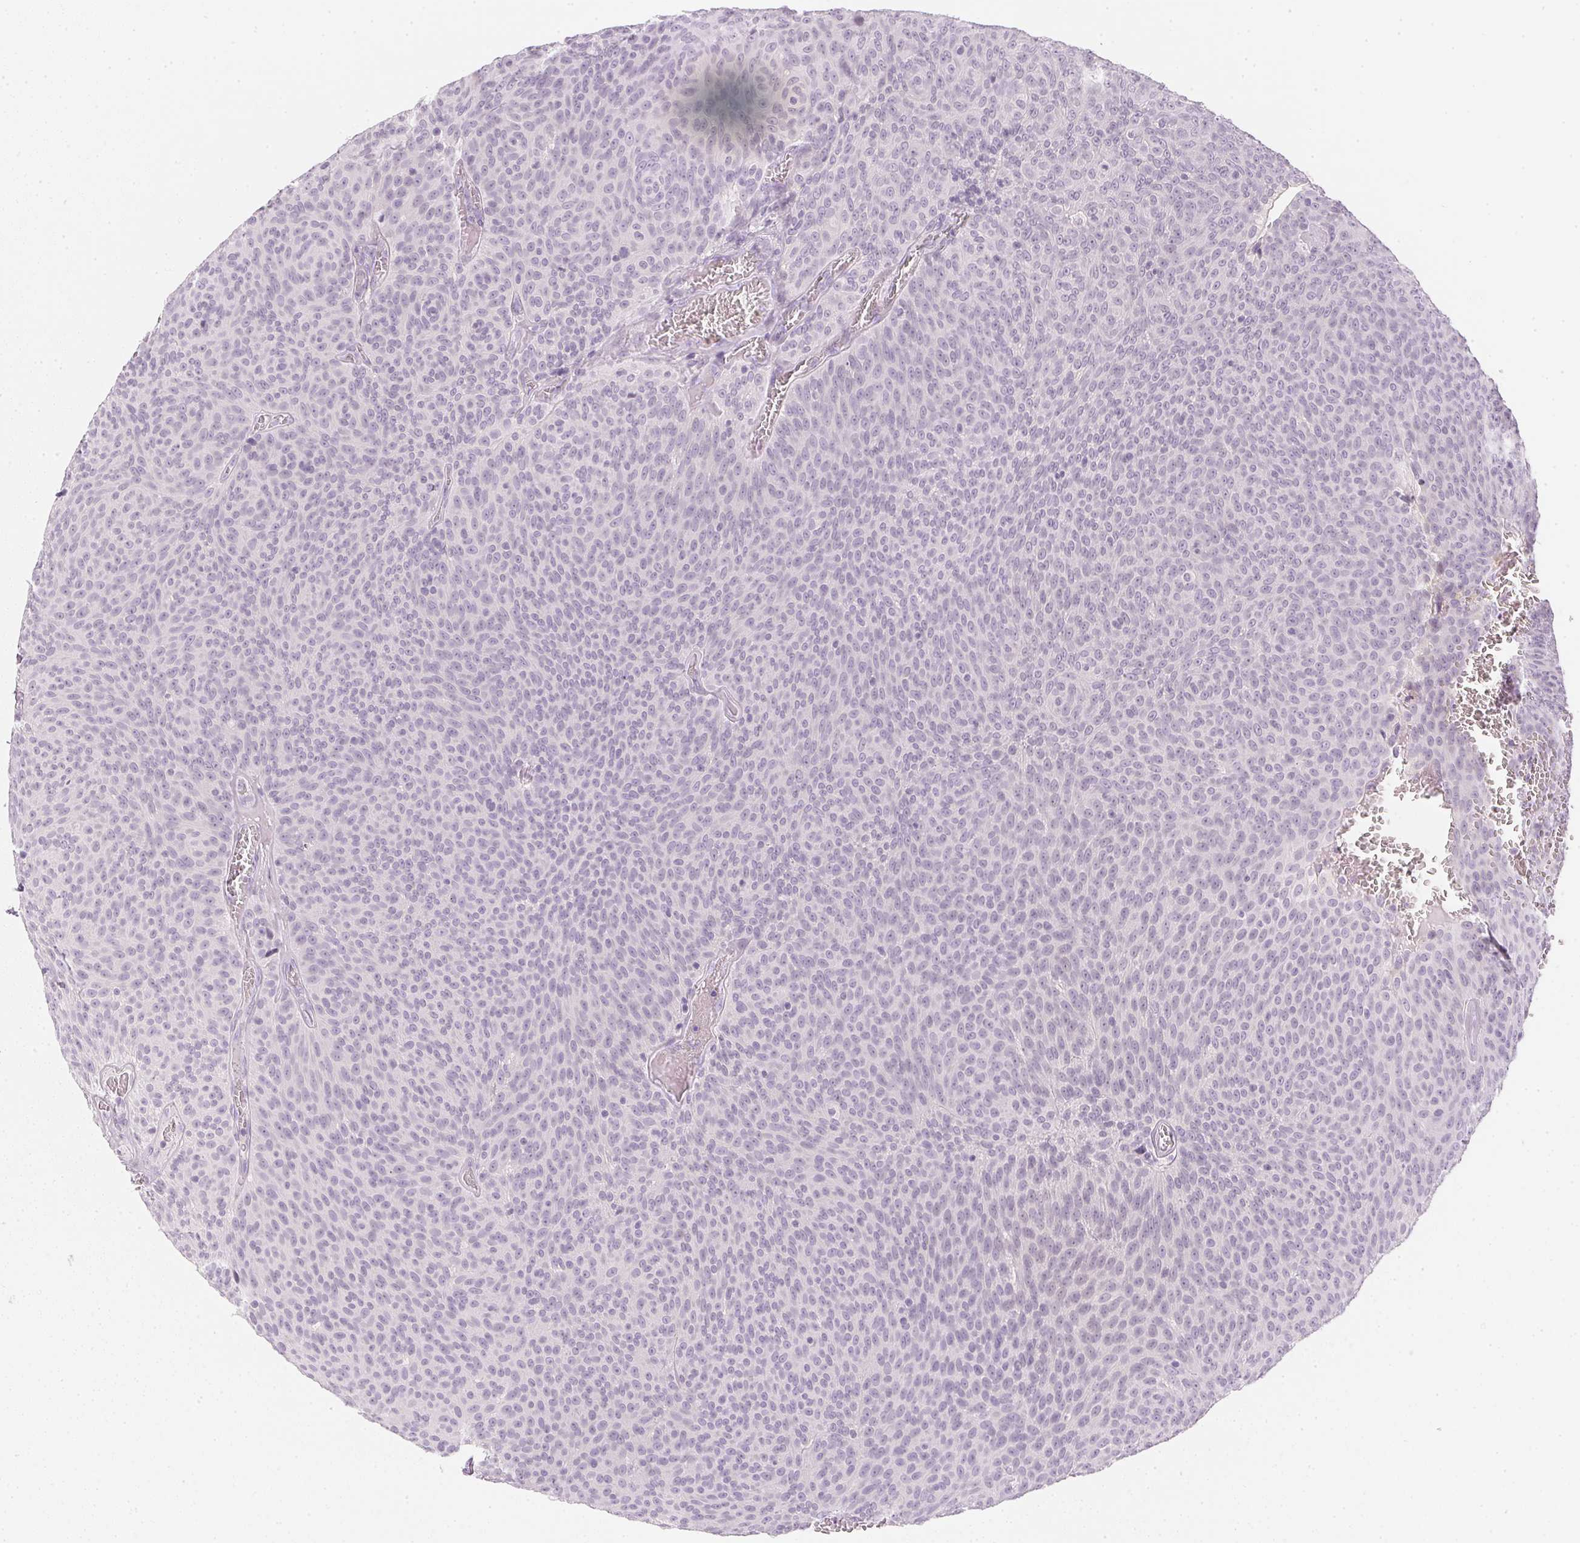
{"staining": {"intensity": "negative", "quantity": "none", "location": "none"}, "tissue": "urothelial cancer", "cell_type": "Tumor cells", "image_type": "cancer", "snomed": [{"axis": "morphology", "description": "Urothelial carcinoma, Low grade"}, {"axis": "topography", "description": "Urinary bladder"}], "caption": "Urothelial carcinoma (low-grade) stained for a protein using IHC exhibits no staining tumor cells.", "gene": "CHST4", "patient": {"sex": "male", "age": 77}}